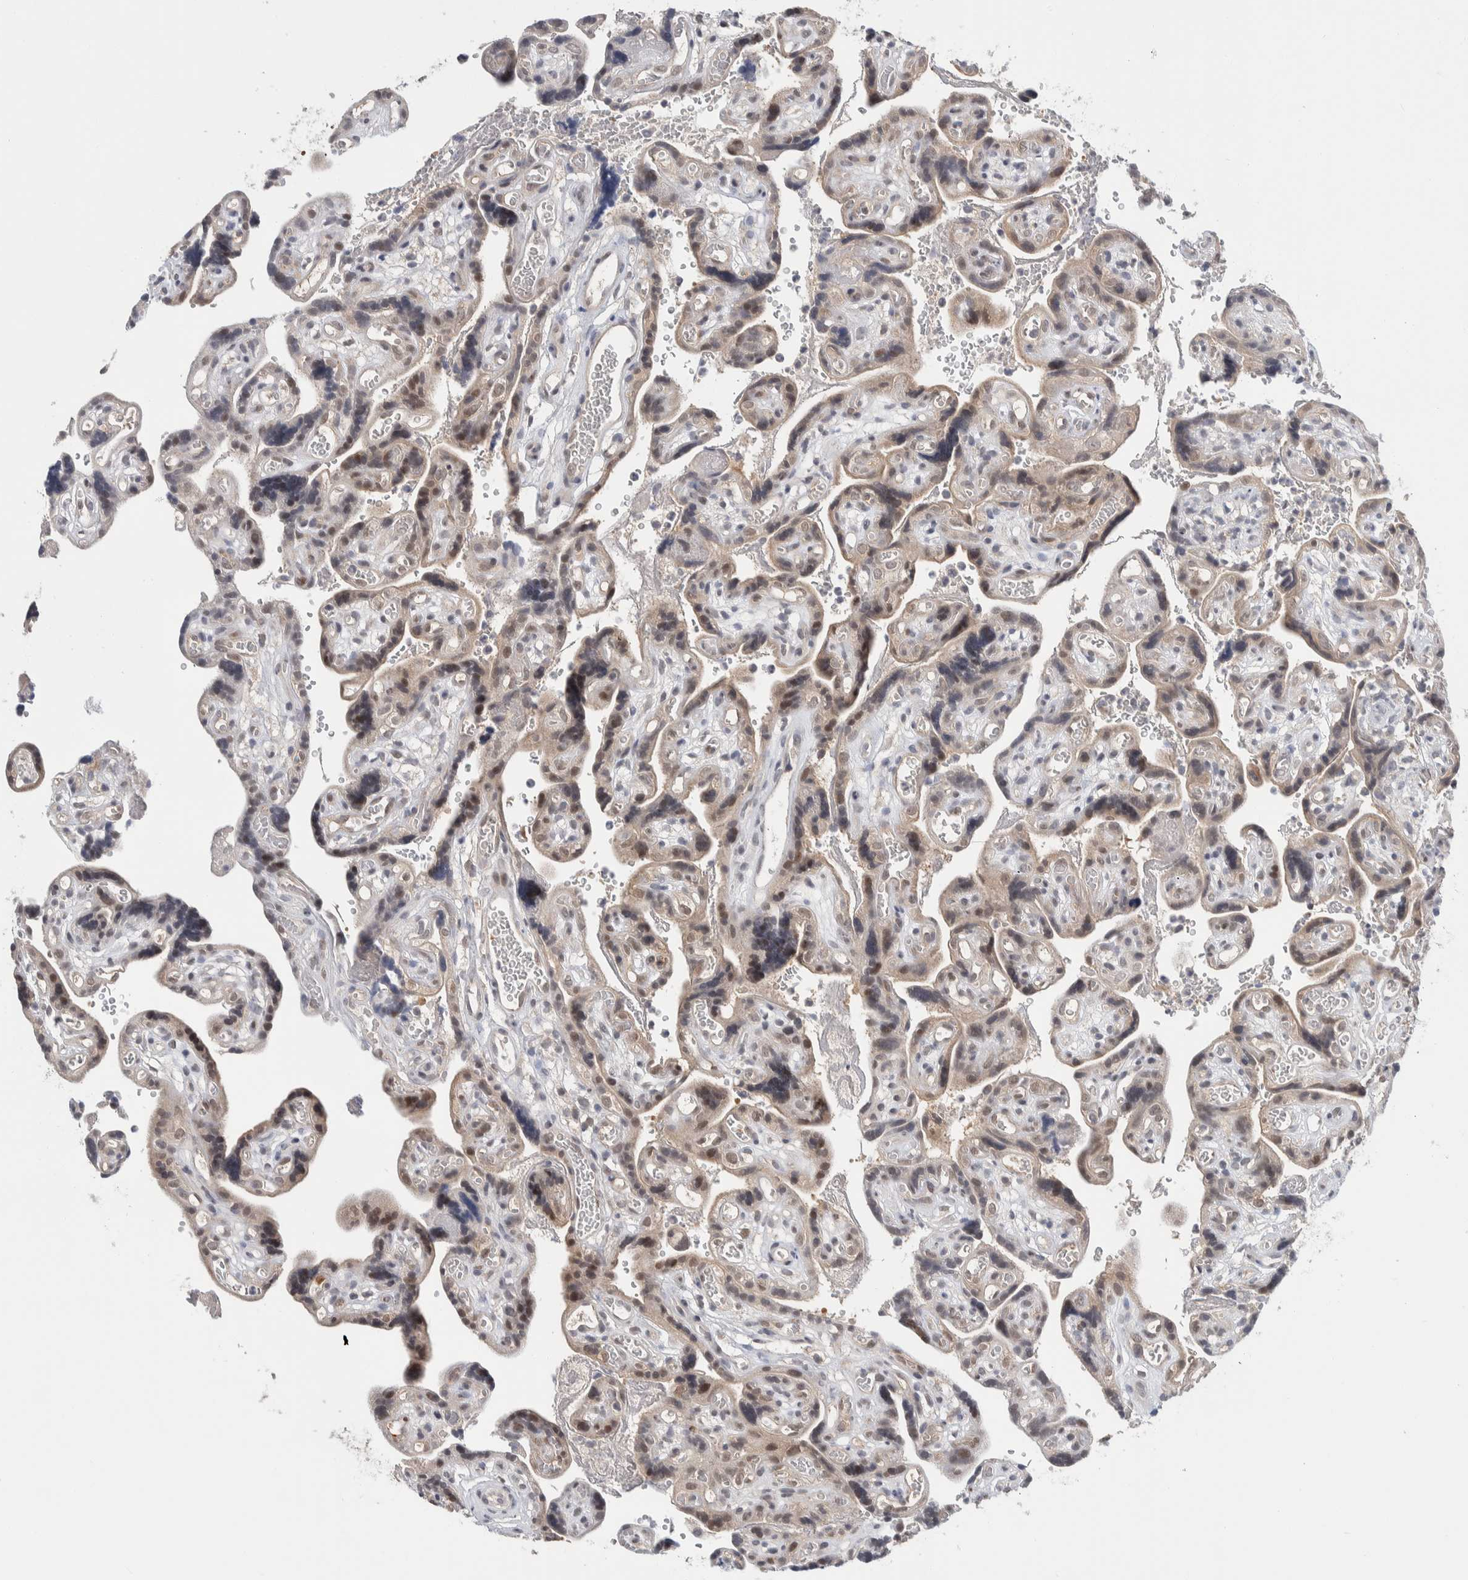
{"staining": {"intensity": "strong", "quantity": "<25%", "location": "cytoplasmic/membranous,nuclear"}, "tissue": "placenta", "cell_type": "Trophoblastic cells", "image_type": "normal", "snomed": [{"axis": "morphology", "description": "Normal tissue, NOS"}, {"axis": "topography", "description": "Placenta"}], "caption": "Immunohistochemical staining of normal human placenta demonstrates strong cytoplasmic/membranous,nuclear protein expression in about <25% of trophoblastic cells.", "gene": "SHPK", "patient": {"sex": "female", "age": 30}}